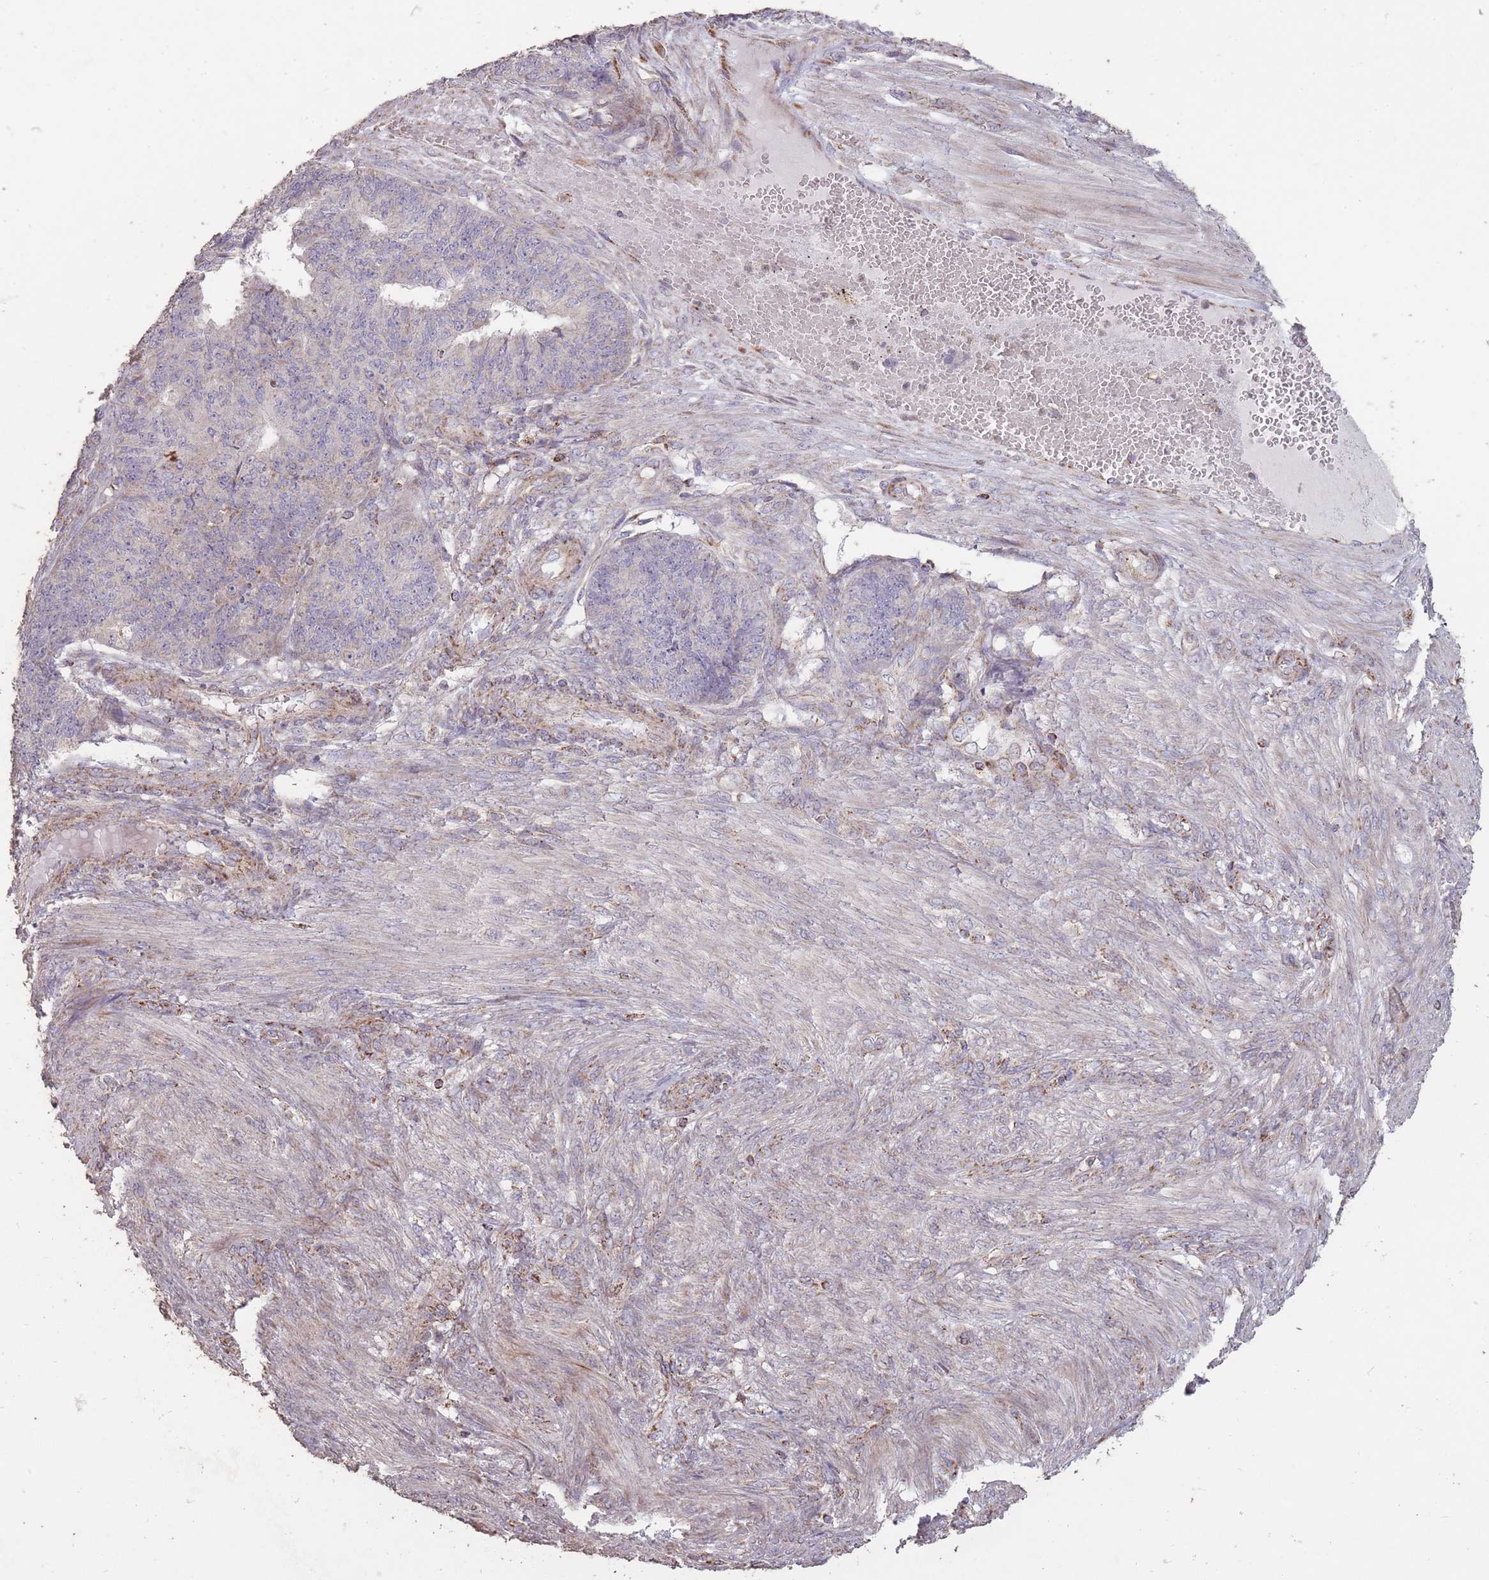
{"staining": {"intensity": "negative", "quantity": "none", "location": "none"}, "tissue": "endometrial cancer", "cell_type": "Tumor cells", "image_type": "cancer", "snomed": [{"axis": "morphology", "description": "Adenocarcinoma, NOS"}, {"axis": "topography", "description": "Endometrium"}], "caption": "IHC micrograph of neoplastic tissue: endometrial cancer (adenocarcinoma) stained with DAB (3,3'-diaminobenzidine) exhibits no significant protein positivity in tumor cells.", "gene": "CNOT8", "patient": {"sex": "female", "age": 32}}